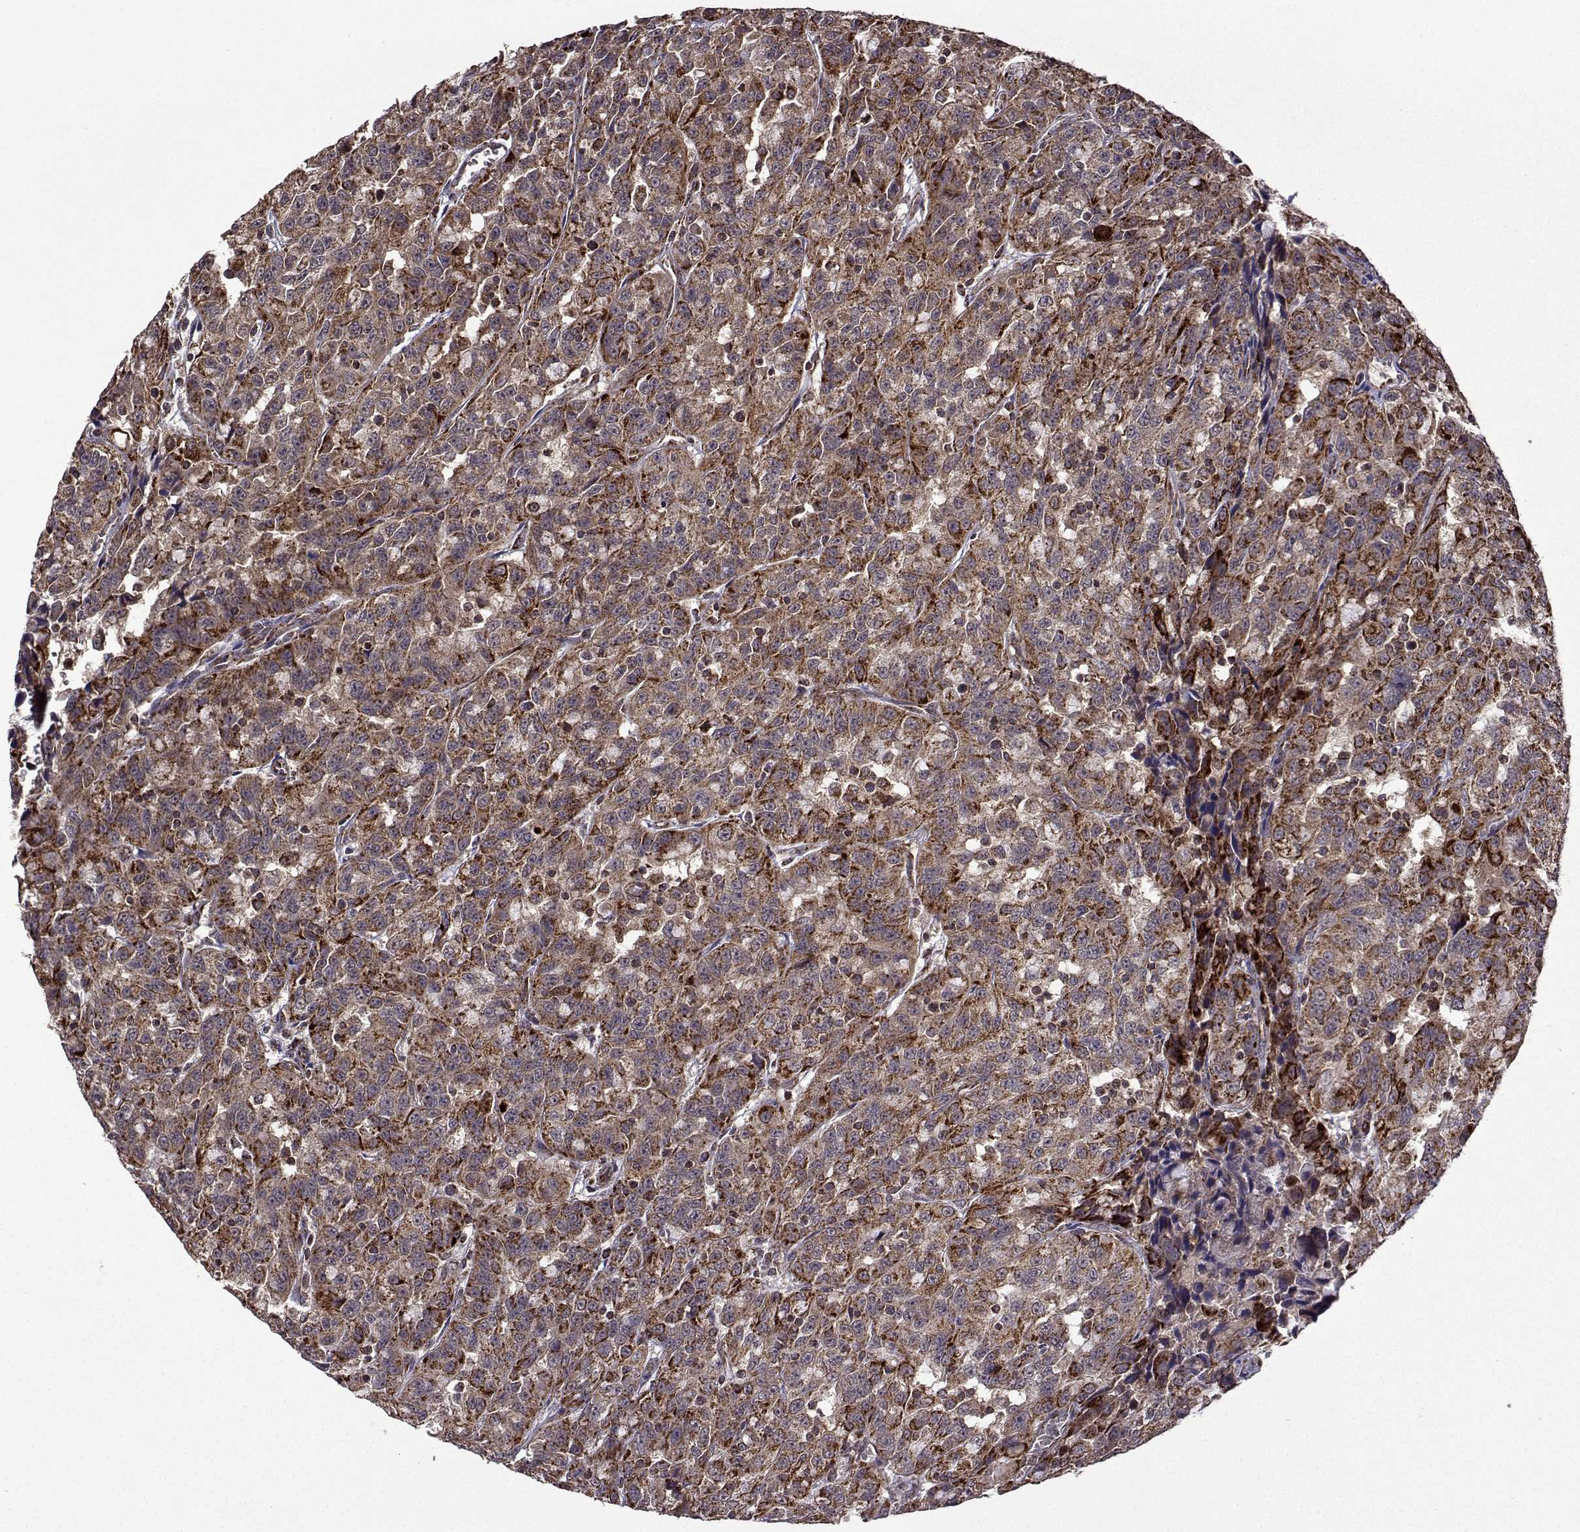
{"staining": {"intensity": "moderate", "quantity": "25%-75%", "location": "cytoplasmic/membranous"}, "tissue": "urothelial cancer", "cell_type": "Tumor cells", "image_type": "cancer", "snomed": [{"axis": "morphology", "description": "Urothelial carcinoma, NOS"}, {"axis": "morphology", "description": "Urothelial carcinoma, High grade"}, {"axis": "topography", "description": "Urinary bladder"}], "caption": "The micrograph demonstrates staining of urothelial carcinoma (high-grade), revealing moderate cytoplasmic/membranous protein expression (brown color) within tumor cells.", "gene": "TAB2", "patient": {"sex": "female", "age": 73}}